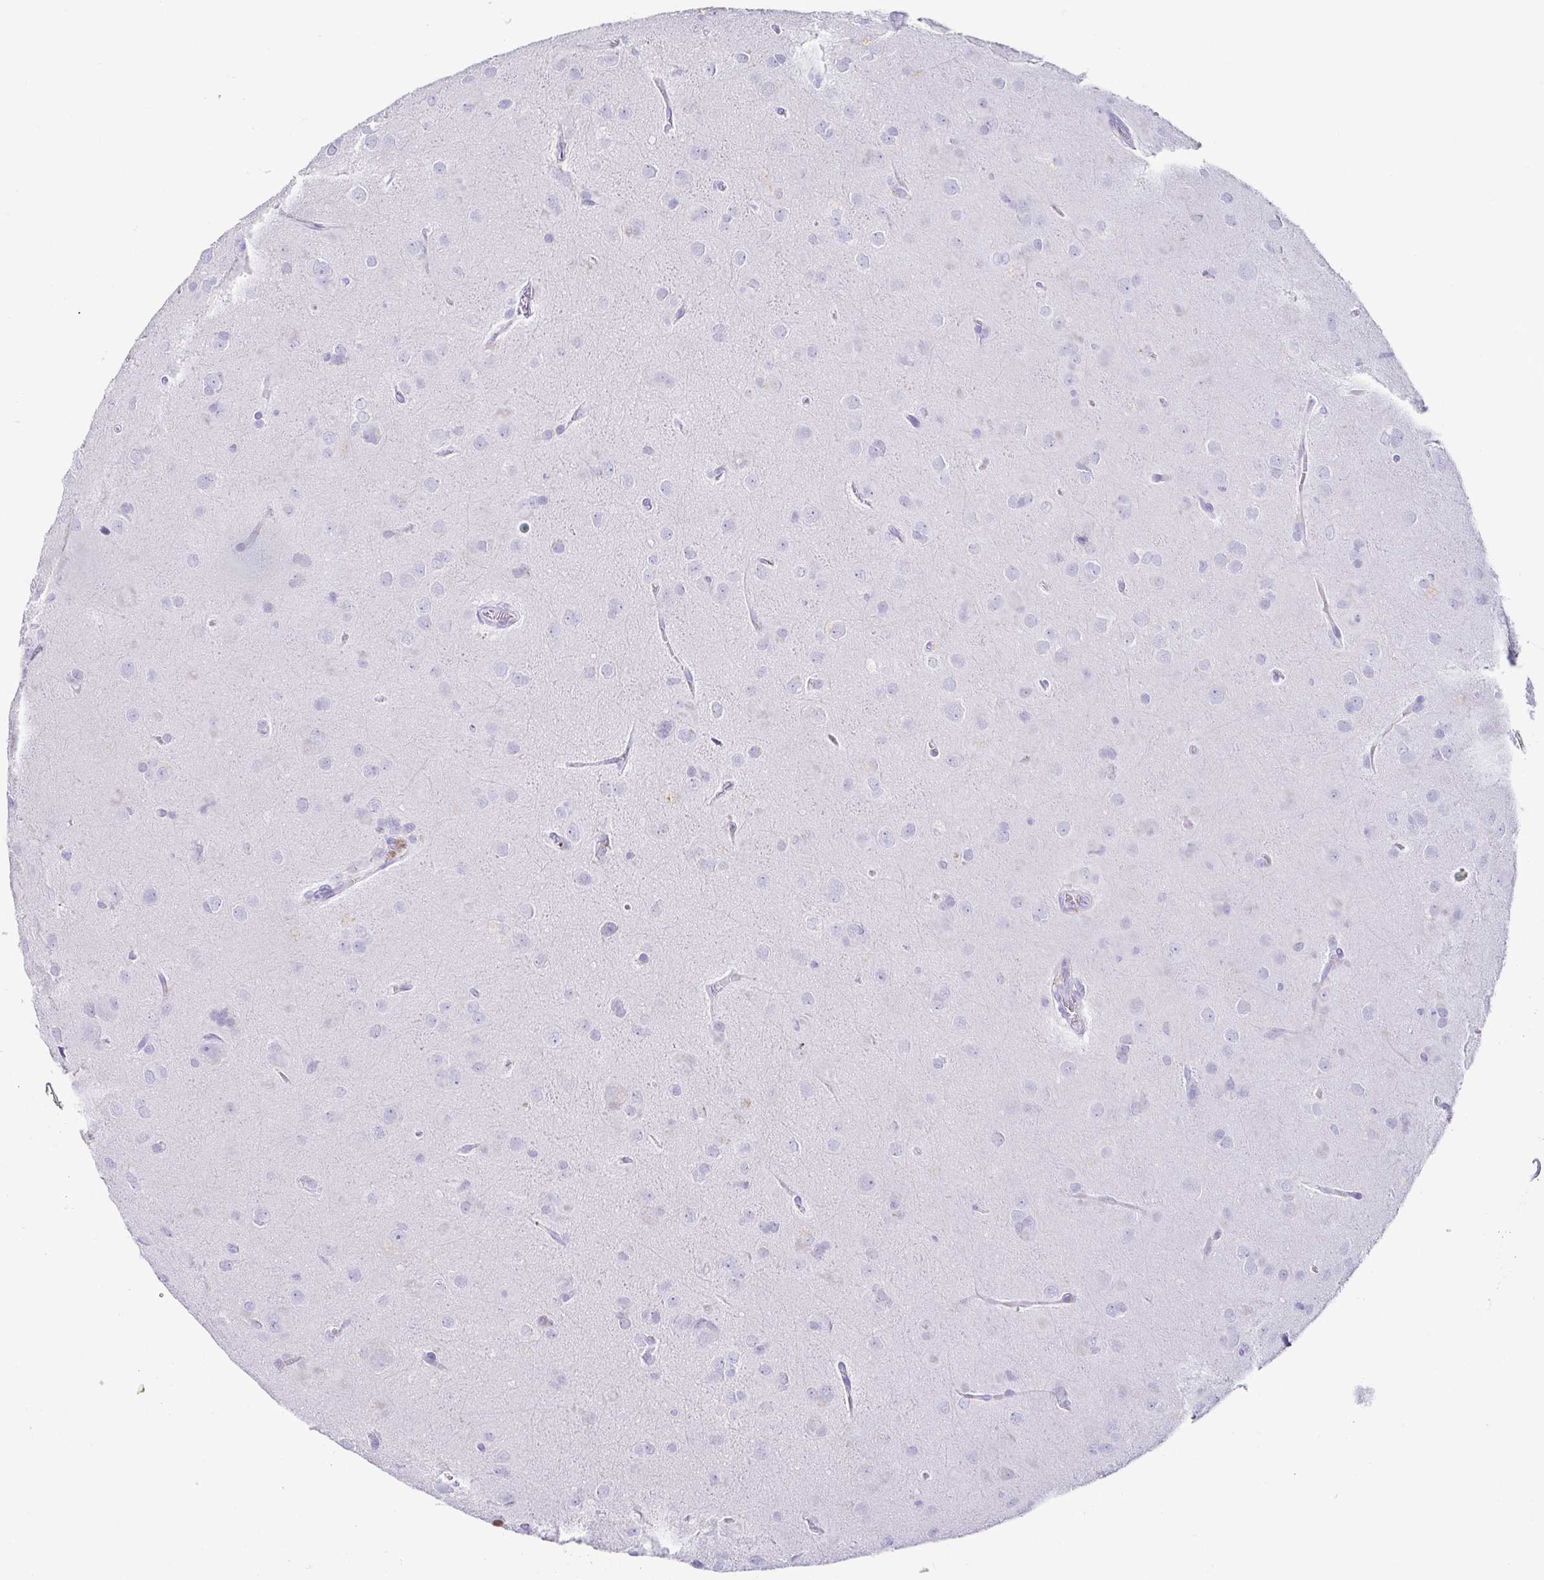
{"staining": {"intensity": "negative", "quantity": "none", "location": "none"}, "tissue": "glioma", "cell_type": "Tumor cells", "image_type": "cancer", "snomed": [{"axis": "morphology", "description": "Glioma, malignant, Low grade"}, {"axis": "topography", "description": "Brain"}], "caption": "A high-resolution micrograph shows immunohistochemistry staining of glioma, which reveals no significant expression in tumor cells.", "gene": "CD164L2", "patient": {"sex": "male", "age": 58}}